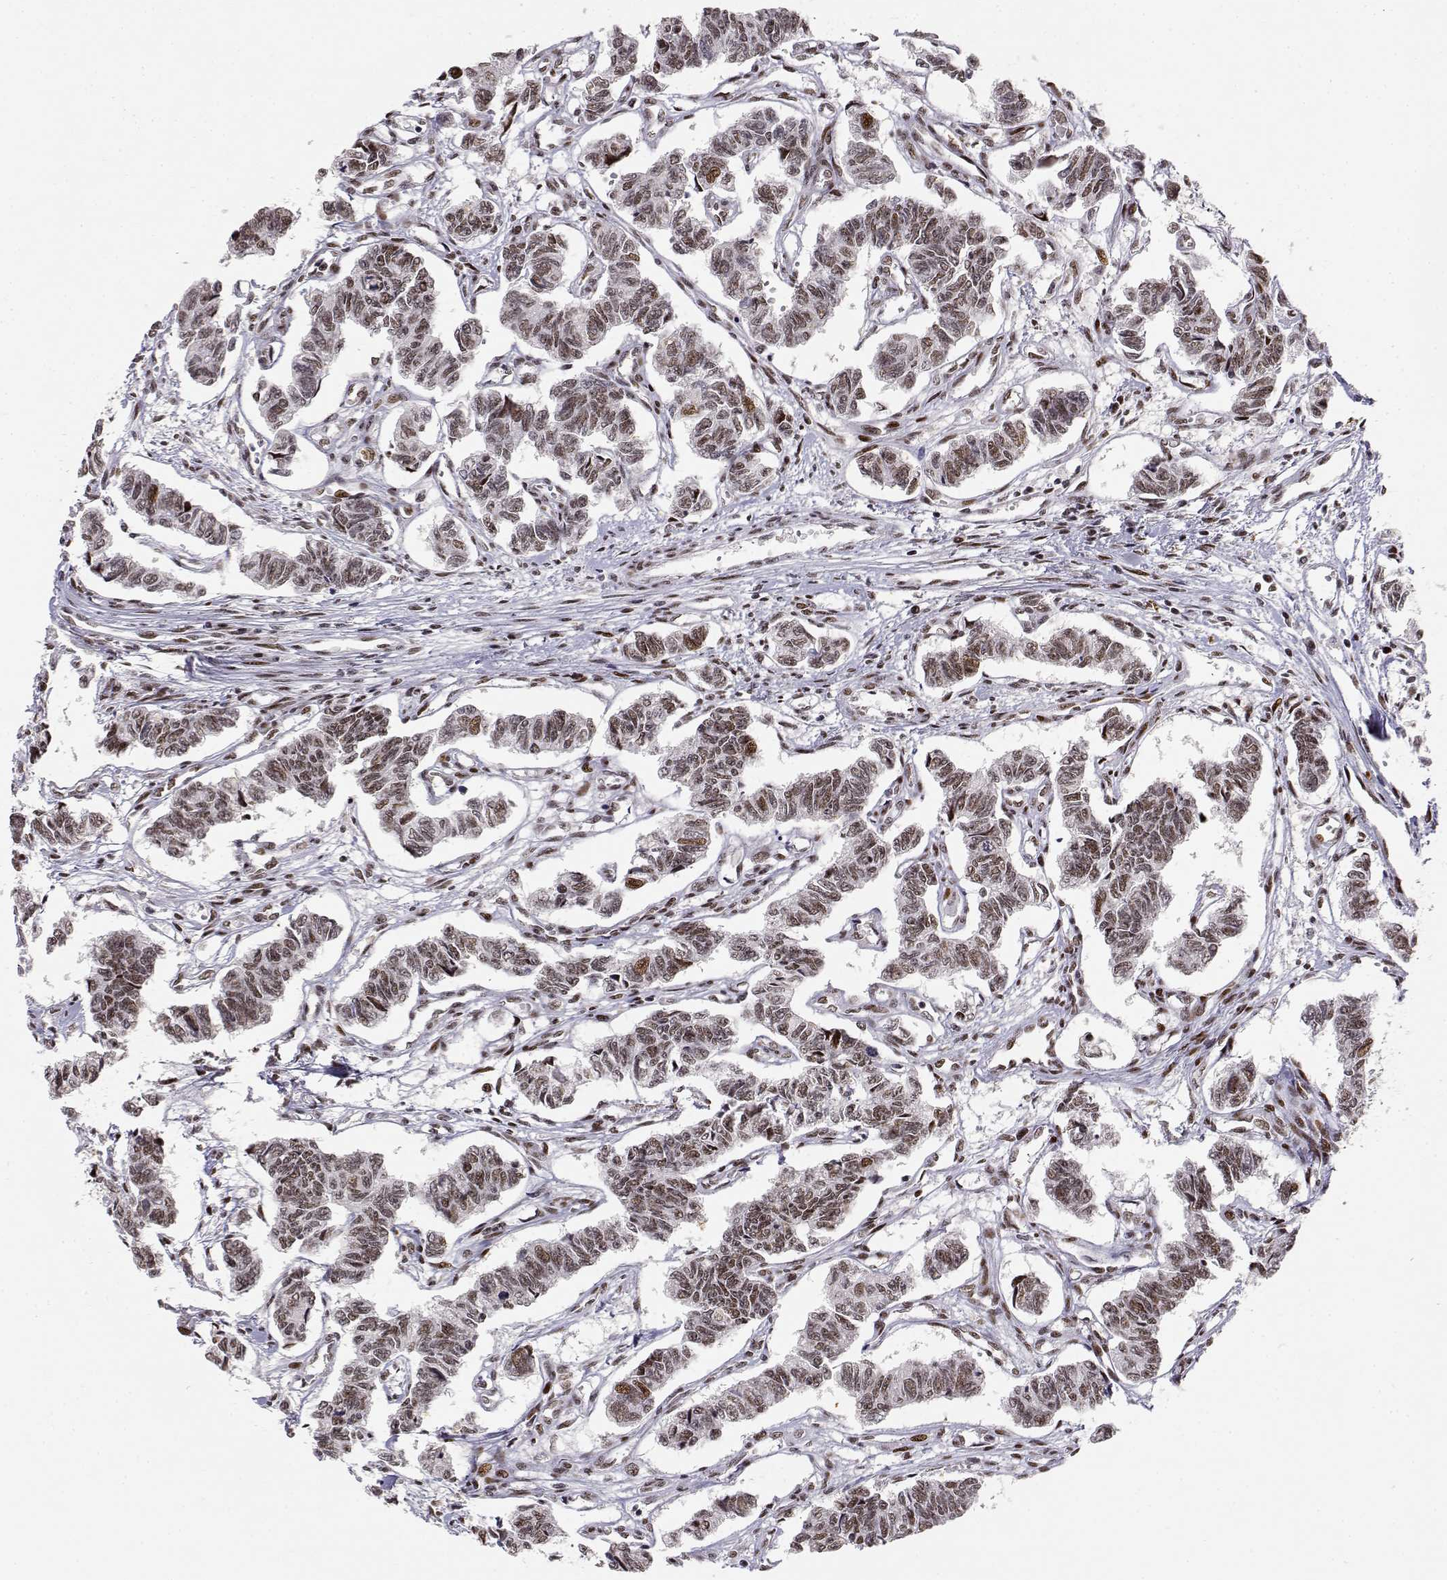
{"staining": {"intensity": "weak", "quantity": ">75%", "location": "nuclear"}, "tissue": "carcinoid", "cell_type": "Tumor cells", "image_type": "cancer", "snomed": [{"axis": "morphology", "description": "Carcinoid, malignant, NOS"}, {"axis": "topography", "description": "Kidney"}], "caption": "Immunohistochemical staining of carcinoid exhibits low levels of weak nuclear staining in approximately >75% of tumor cells.", "gene": "RSF1", "patient": {"sex": "female", "age": 41}}